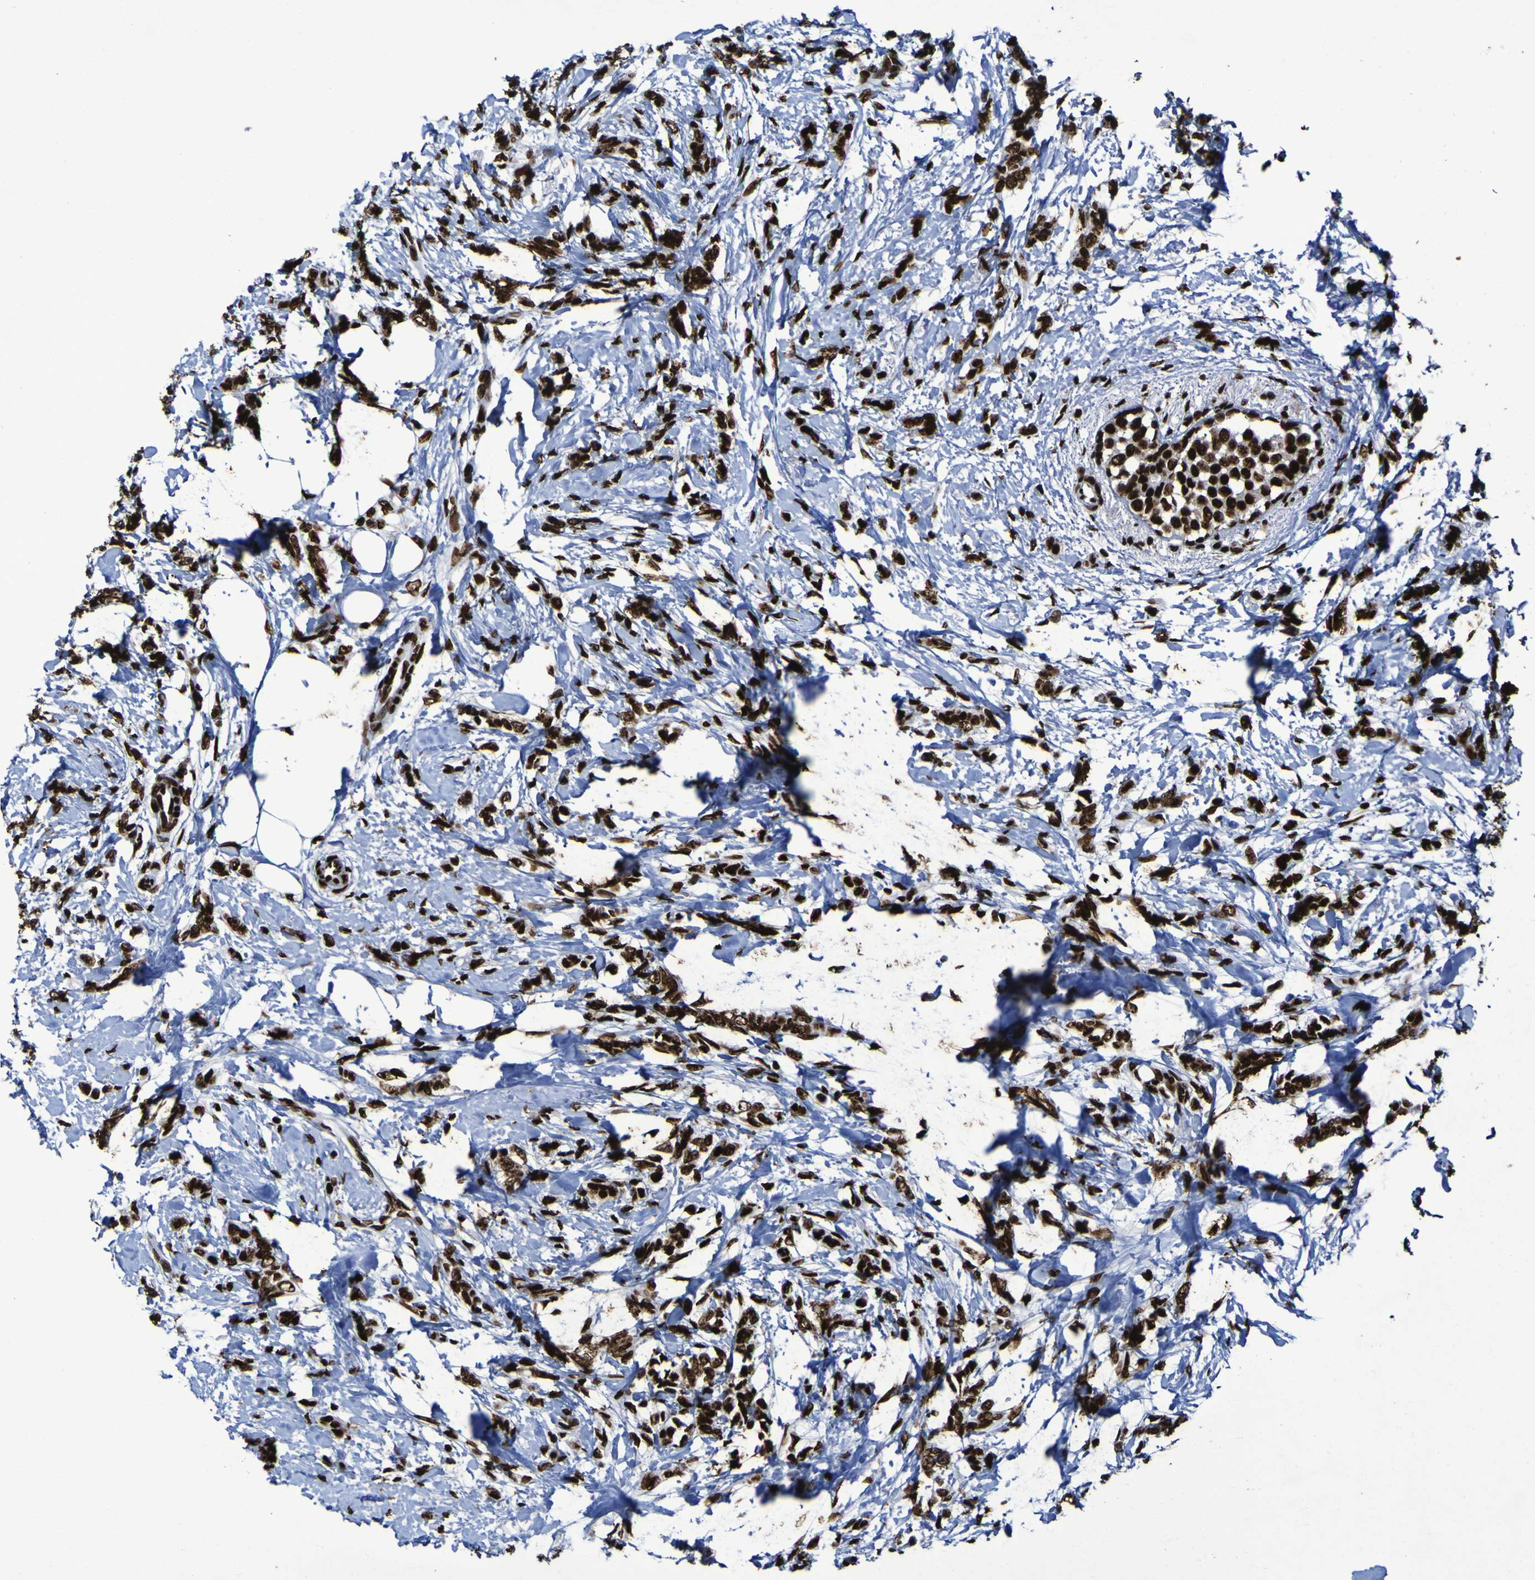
{"staining": {"intensity": "strong", "quantity": ">75%", "location": "nuclear"}, "tissue": "breast cancer", "cell_type": "Tumor cells", "image_type": "cancer", "snomed": [{"axis": "morphology", "description": "Lobular carcinoma, in situ"}, {"axis": "morphology", "description": "Lobular carcinoma"}, {"axis": "topography", "description": "Breast"}], "caption": "DAB (3,3'-diaminobenzidine) immunohistochemical staining of human breast cancer (lobular carcinoma in situ) displays strong nuclear protein expression in approximately >75% of tumor cells.", "gene": "NPM1", "patient": {"sex": "female", "age": 41}}